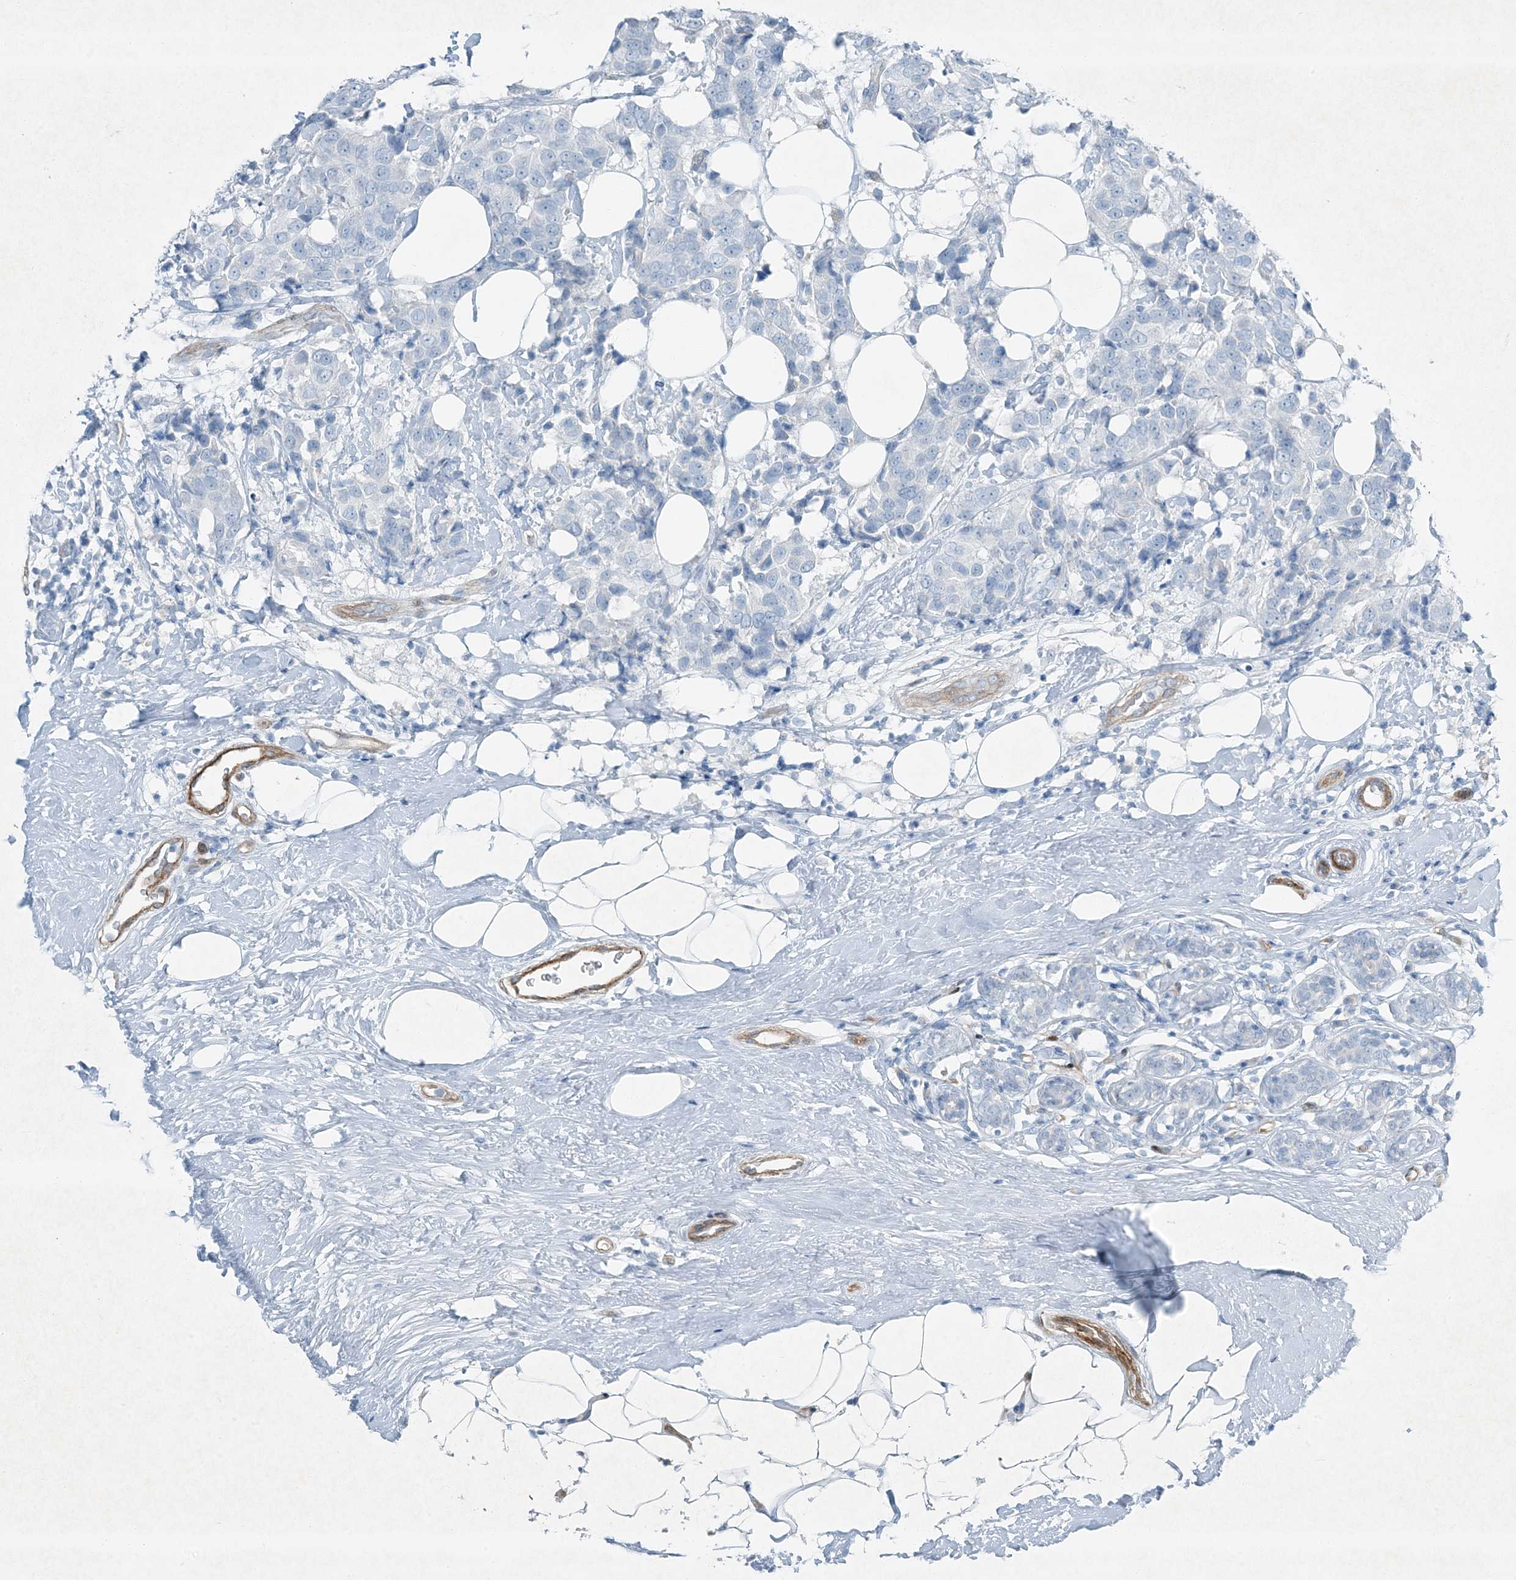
{"staining": {"intensity": "negative", "quantity": "none", "location": "none"}, "tissue": "breast cancer", "cell_type": "Tumor cells", "image_type": "cancer", "snomed": [{"axis": "morphology", "description": "Normal tissue, NOS"}, {"axis": "morphology", "description": "Duct carcinoma"}, {"axis": "topography", "description": "Breast"}], "caption": "Image shows no significant protein positivity in tumor cells of breast invasive ductal carcinoma.", "gene": "PGM5", "patient": {"sex": "female", "age": 39}}